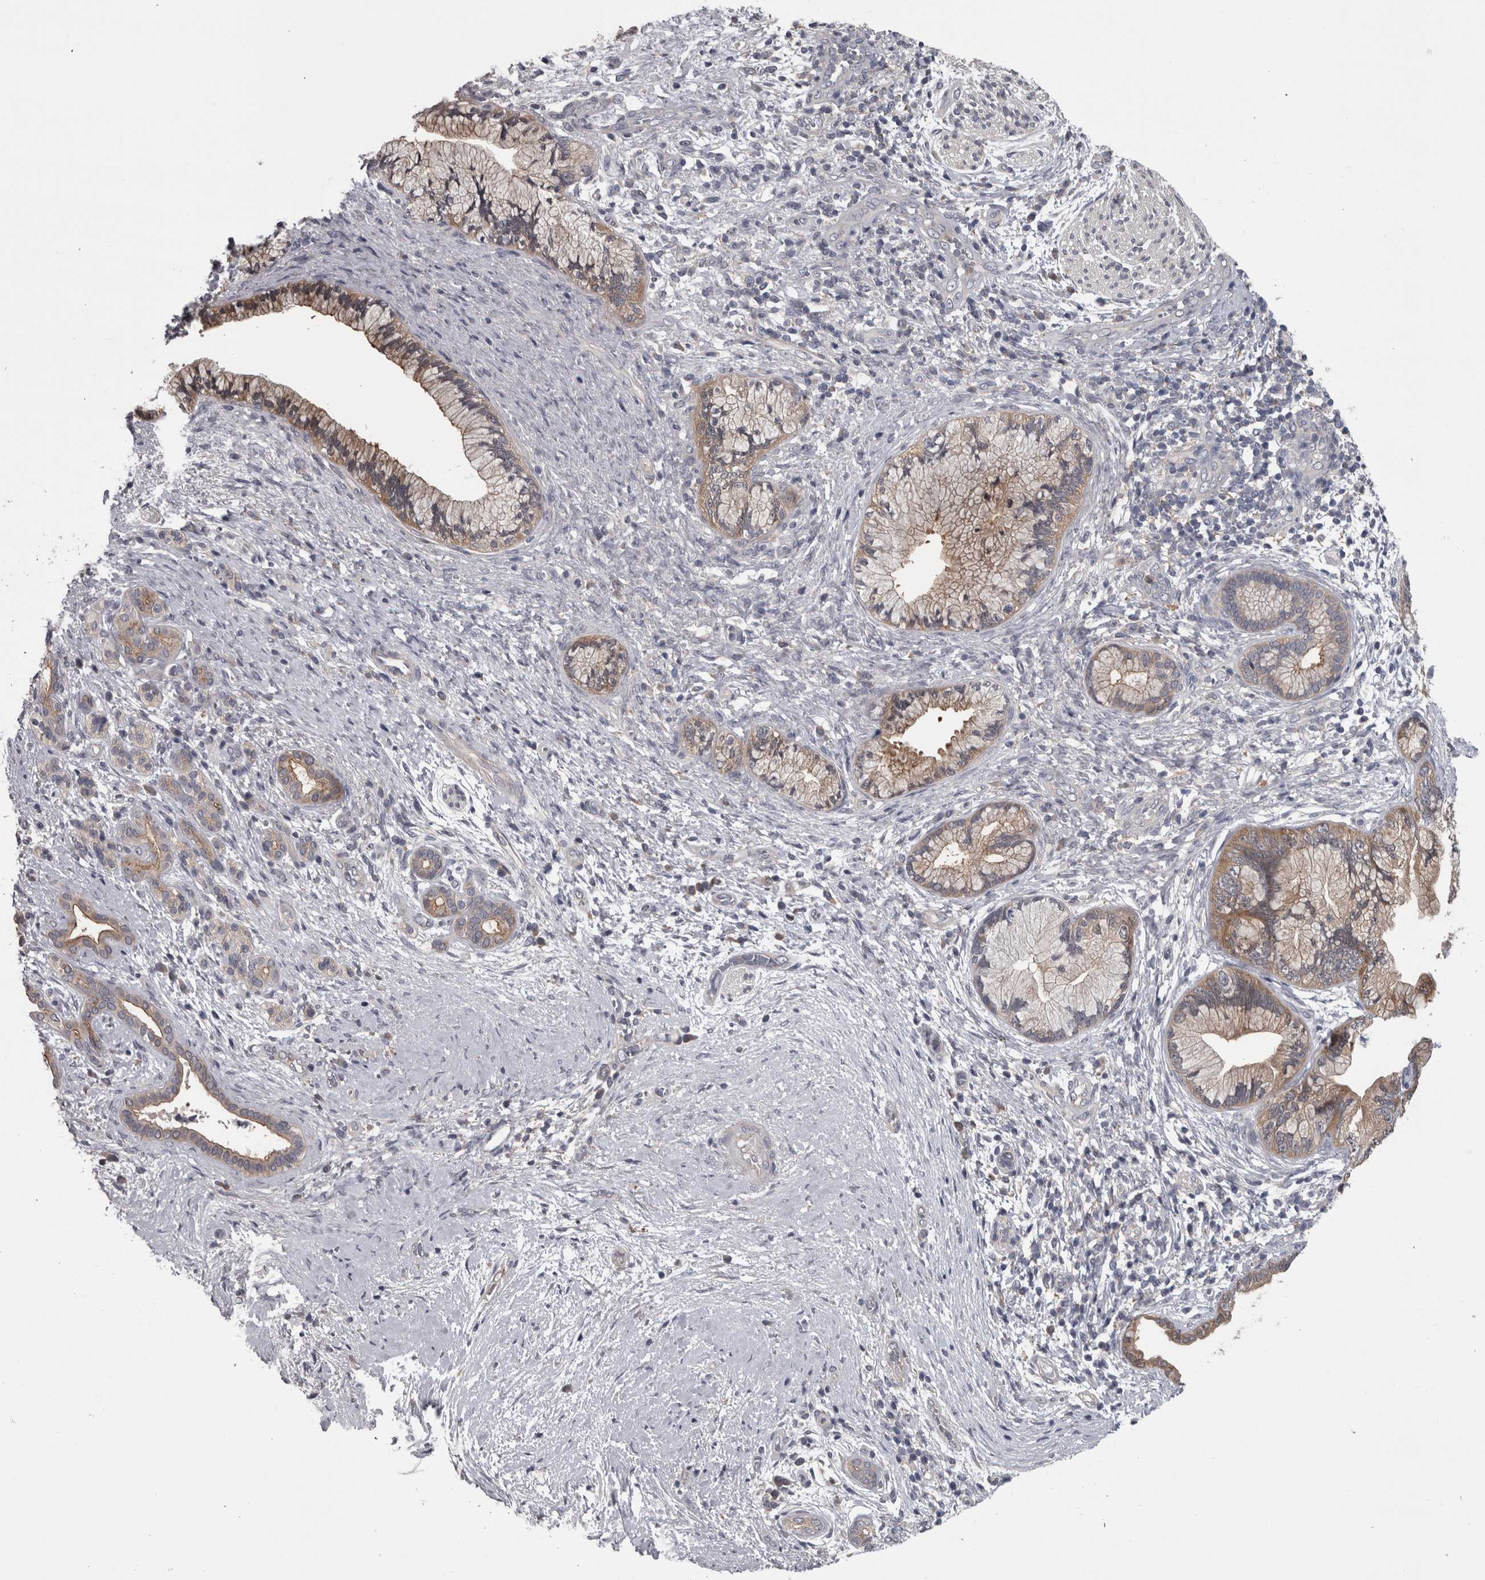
{"staining": {"intensity": "weak", "quantity": ">75%", "location": "cytoplasmic/membranous"}, "tissue": "pancreatic cancer", "cell_type": "Tumor cells", "image_type": "cancer", "snomed": [{"axis": "morphology", "description": "Adenocarcinoma, NOS"}, {"axis": "topography", "description": "Pancreas"}], "caption": "This is an image of immunohistochemistry staining of pancreatic cancer, which shows weak staining in the cytoplasmic/membranous of tumor cells.", "gene": "PRKCI", "patient": {"sex": "male", "age": 59}}